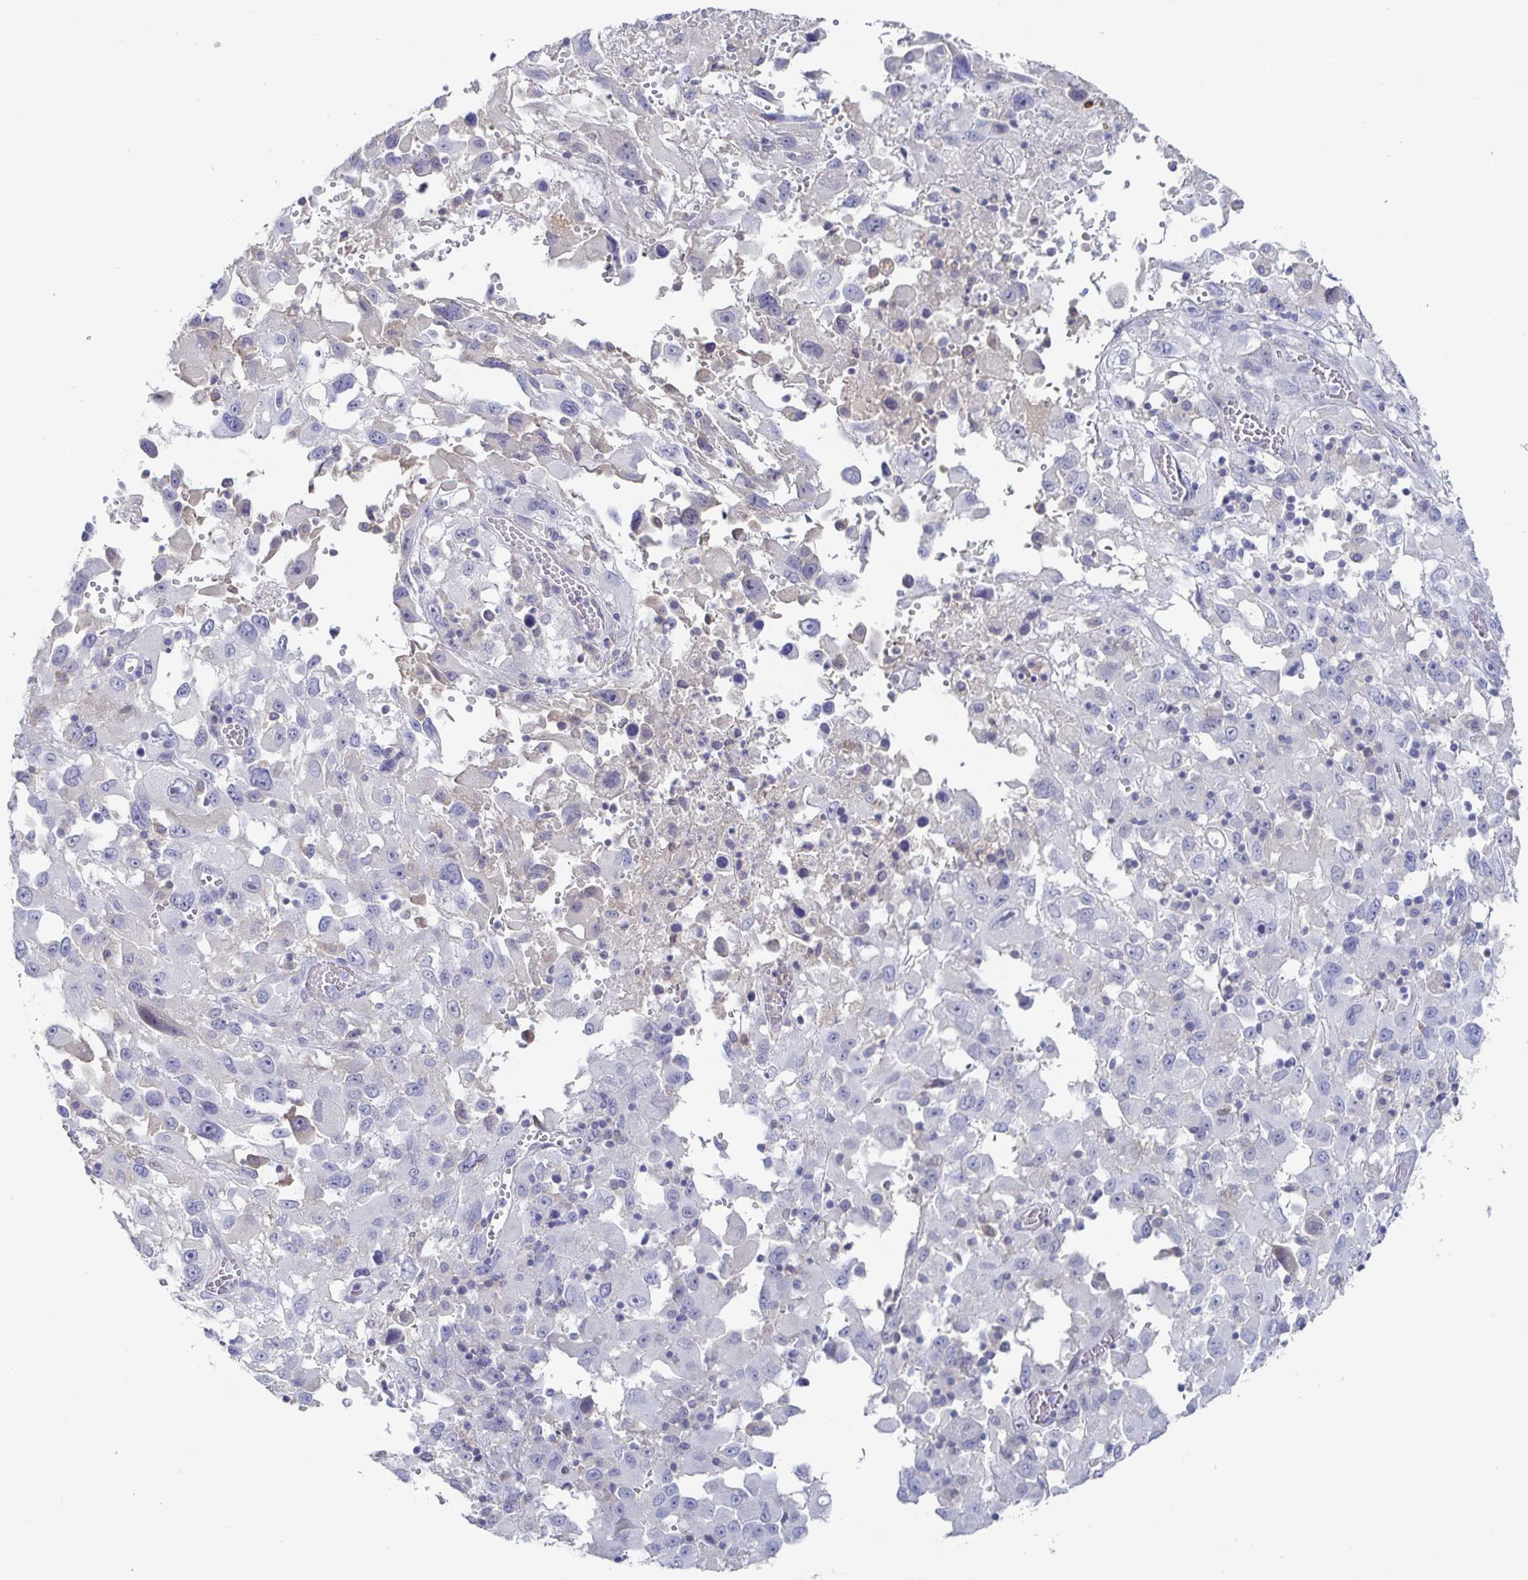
{"staining": {"intensity": "negative", "quantity": "none", "location": "none"}, "tissue": "melanoma", "cell_type": "Tumor cells", "image_type": "cancer", "snomed": [{"axis": "morphology", "description": "Malignant melanoma, Metastatic site"}, {"axis": "topography", "description": "Soft tissue"}], "caption": "IHC photomicrograph of human malignant melanoma (metastatic site) stained for a protein (brown), which displays no expression in tumor cells. (DAB (3,3'-diaminobenzidine) immunohistochemistry visualized using brightfield microscopy, high magnification).", "gene": "ZNF430", "patient": {"sex": "male", "age": 50}}